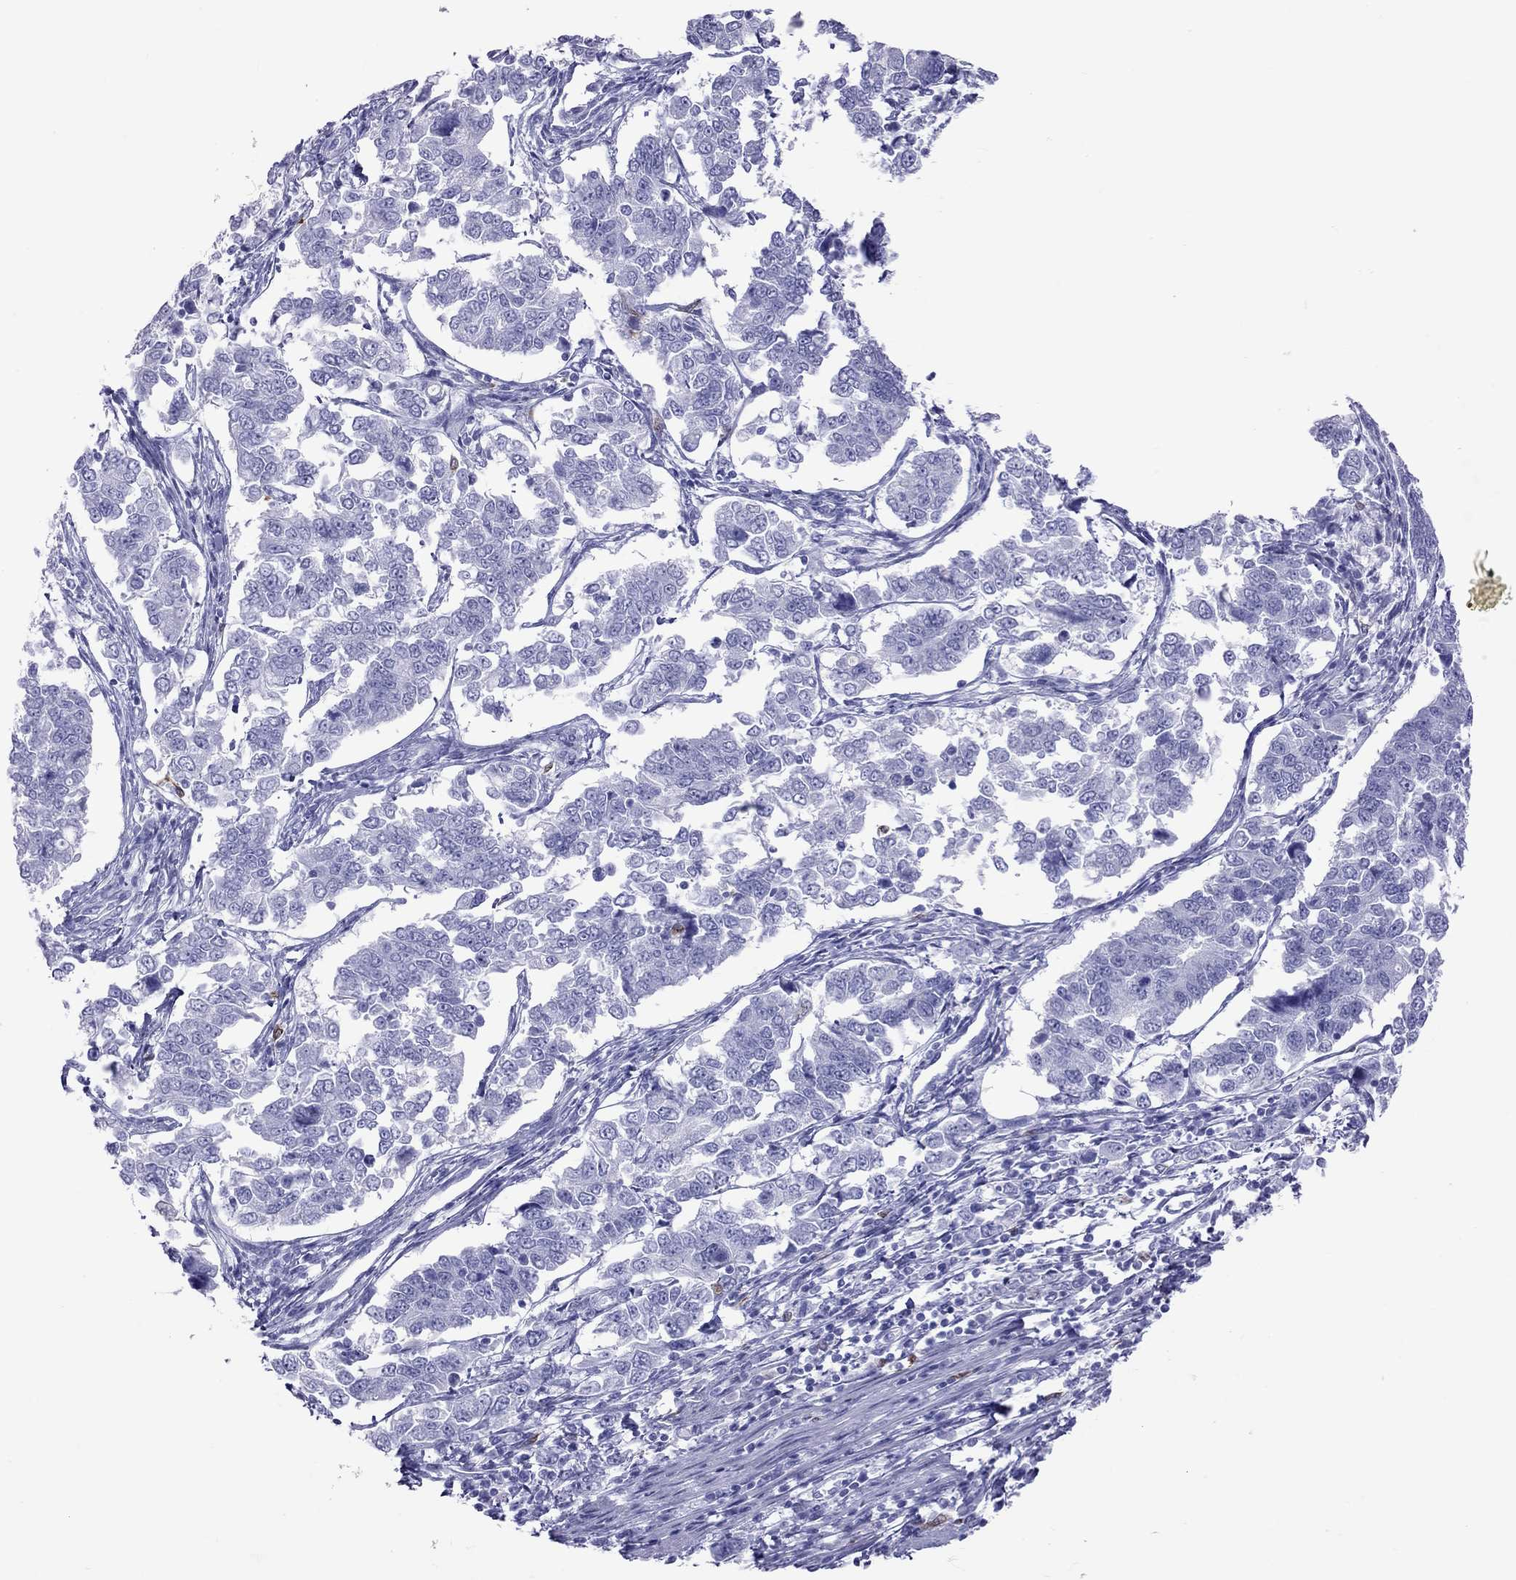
{"staining": {"intensity": "negative", "quantity": "none", "location": "none"}, "tissue": "endometrial cancer", "cell_type": "Tumor cells", "image_type": "cancer", "snomed": [{"axis": "morphology", "description": "Adenocarcinoma, NOS"}, {"axis": "topography", "description": "Endometrium"}], "caption": "This is an IHC micrograph of human endometrial cancer (adenocarcinoma). There is no positivity in tumor cells.", "gene": "SLAMF1", "patient": {"sex": "female", "age": 43}}